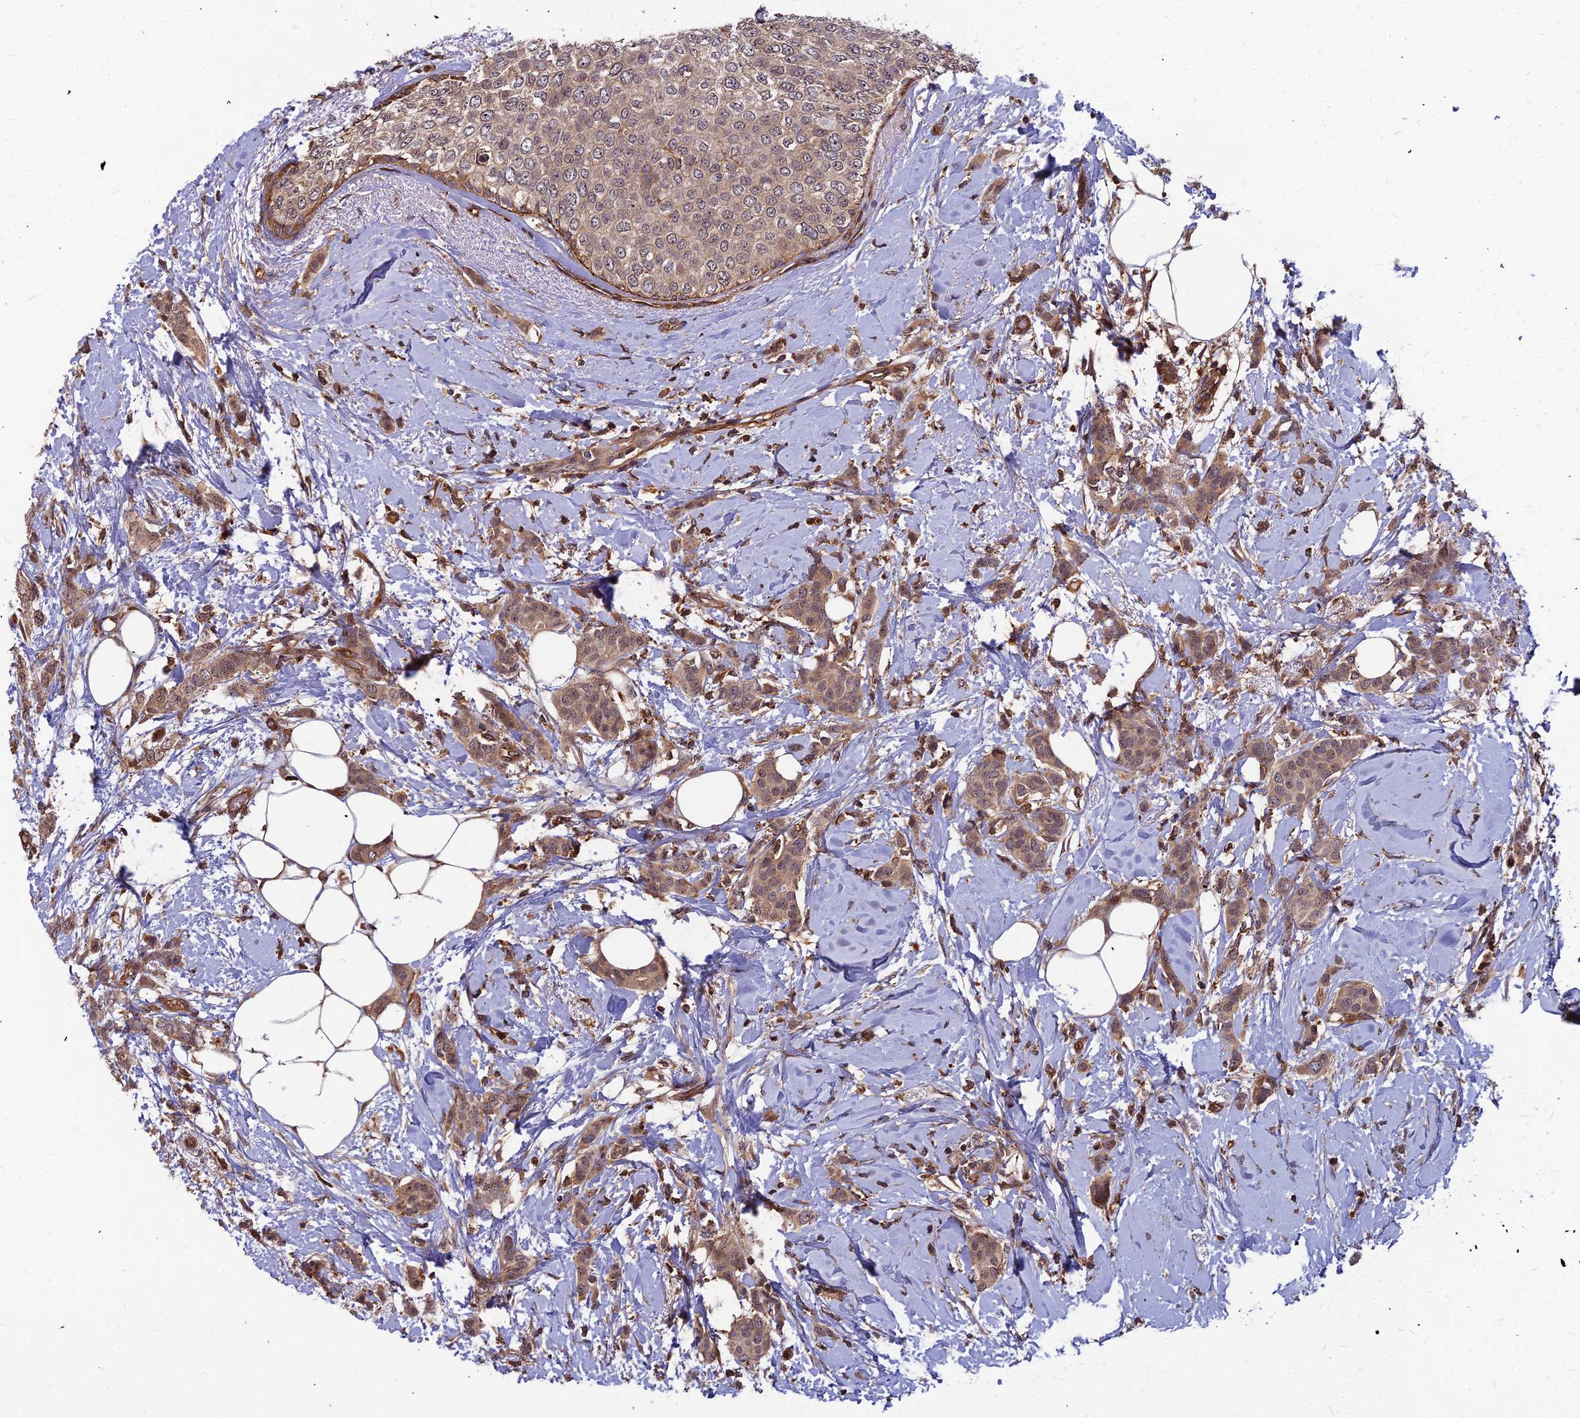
{"staining": {"intensity": "weak", "quantity": ">75%", "location": "cytoplasmic/membranous,nuclear"}, "tissue": "breast cancer", "cell_type": "Tumor cells", "image_type": "cancer", "snomed": [{"axis": "morphology", "description": "Duct carcinoma"}, {"axis": "topography", "description": "Breast"}], "caption": "Immunohistochemical staining of breast infiltrating ductal carcinoma displays weak cytoplasmic/membranous and nuclear protein positivity in about >75% of tumor cells.", "gene": "ZNF467", "patient": {"sex": "female", "age": 72}}